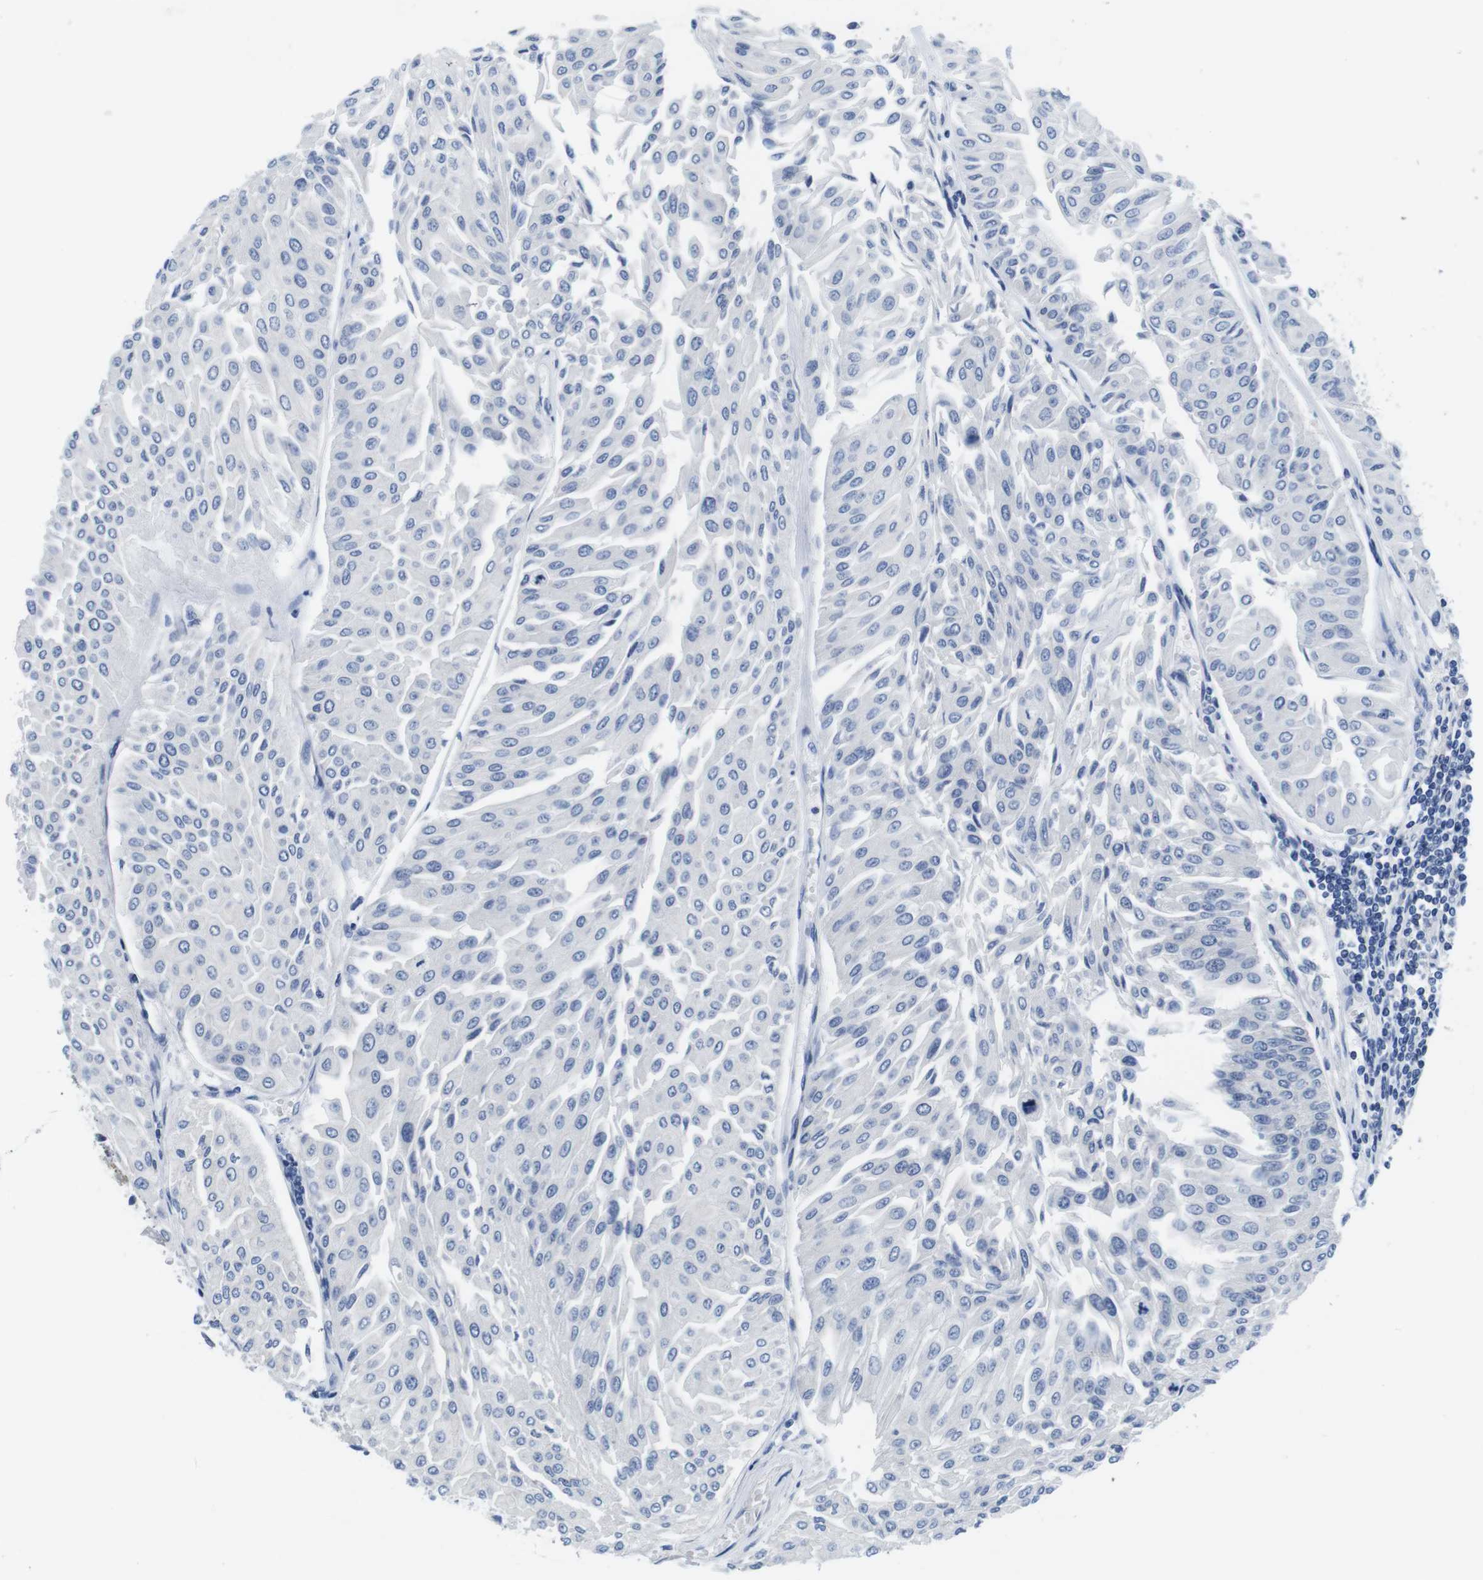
{"staining": {"intensity": "negative", "quantity": "none", "location": "none"}, "tissue": "urothelial cancer", "cell_type": "Tumor cells", "image_type": "cancer", "snomed": [{"axis": "morphology", "description": "Urothelial carcinoma, Low grade"}, {"axis": "topography", "description": "Urinary bladder"}], "caption": "An image of human urothelial cancer is negative for staining in tumor cells.", "gene": "SCRIB", "patient": {"sex": "male", "age": 67}}